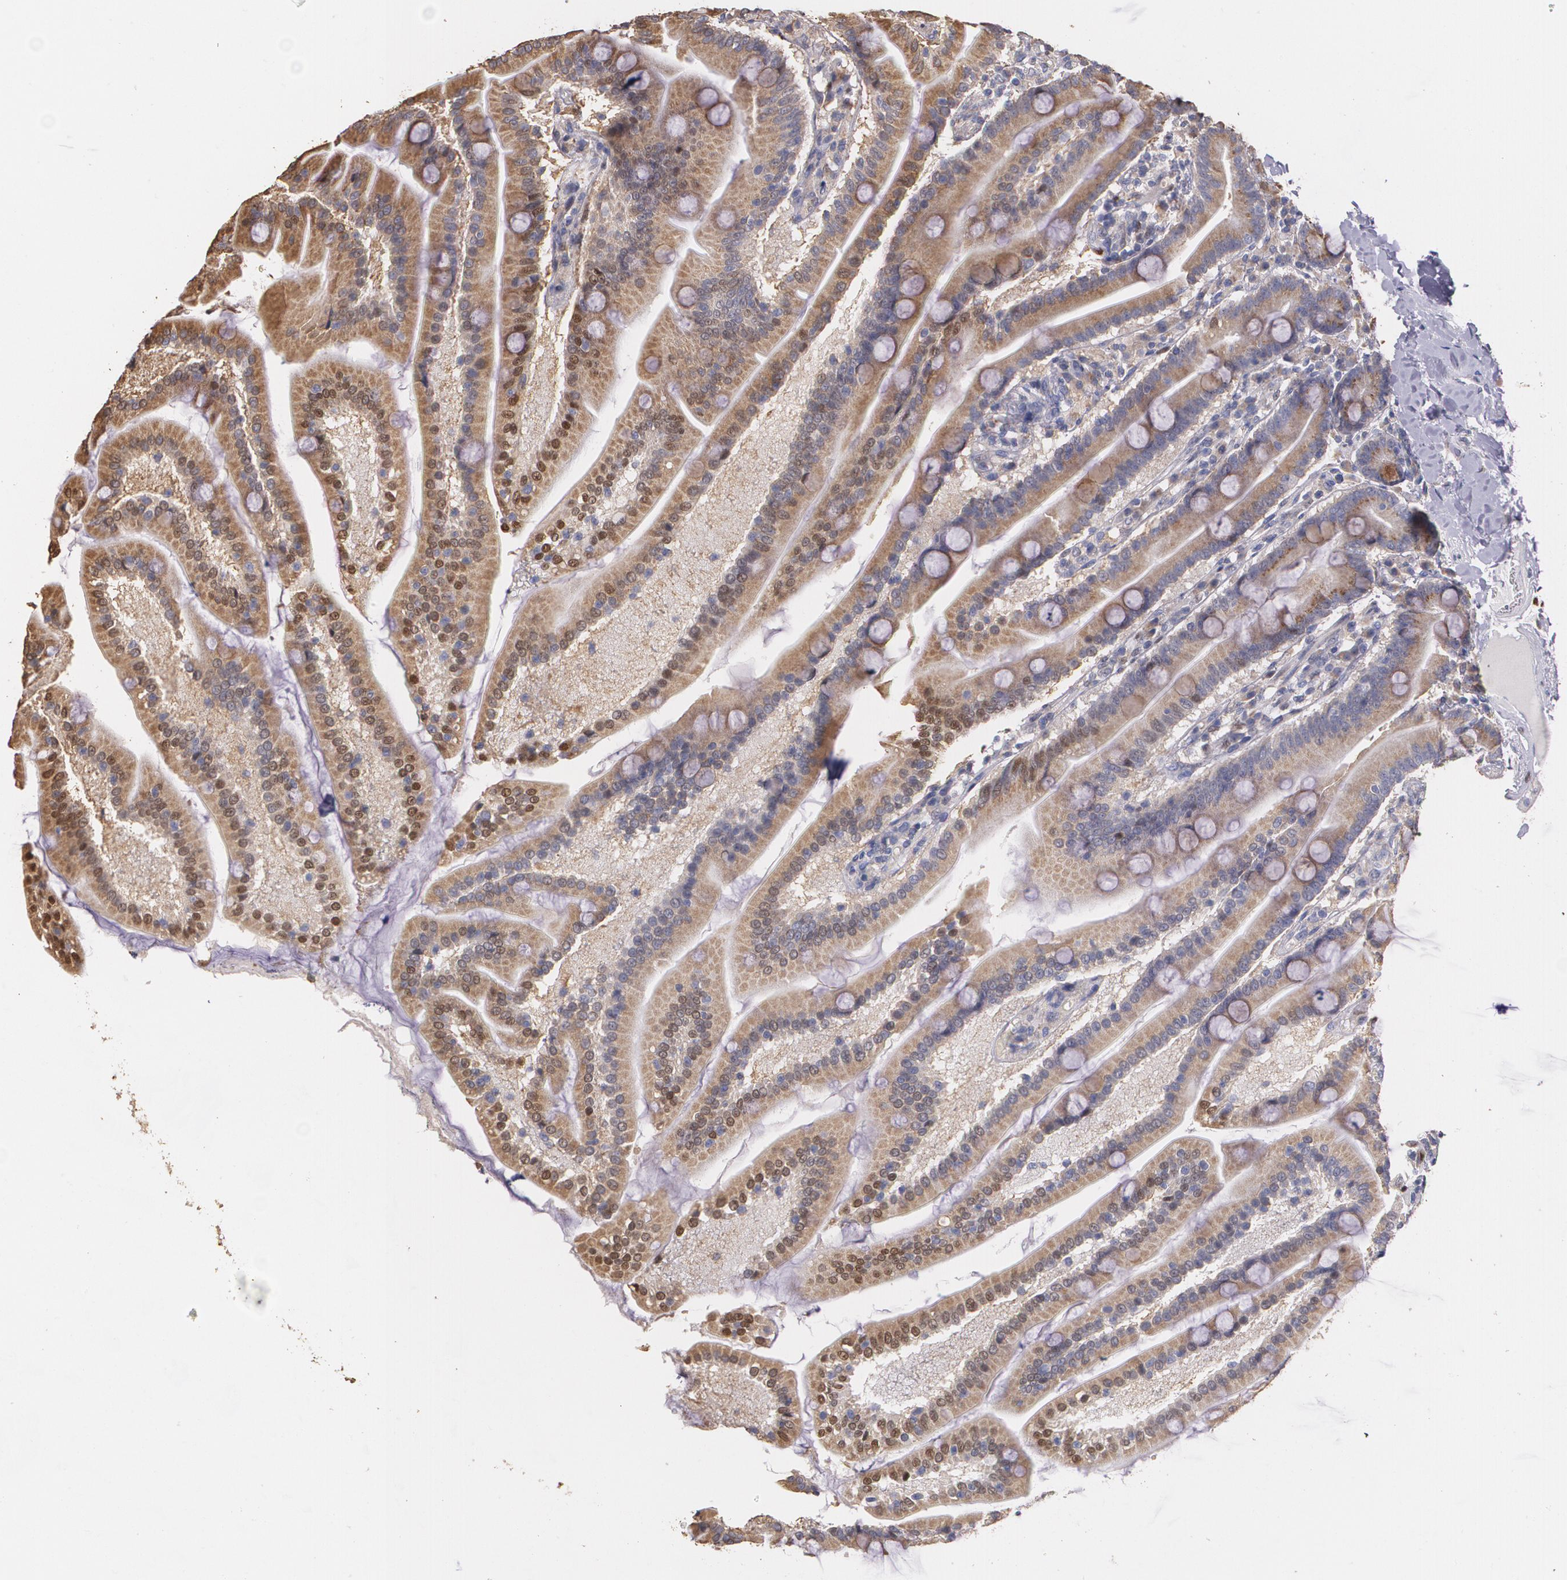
{"staining": {"intensity": "moderate", "quantity": ">75%", "location": "cytoplasmic/membranous,nuclear"}, "tissue": "duodenum", "cell_type": "Glandular cells", "image_type": "normal", "snomed": [{"axis": "morphology", "description": "Normal tissue, NOS"}, {"axis": "topography", "description": "Duodenum"}], "caption": "An immunohistochemistry (IHC) histopathology image of unremarkable tissue is shown. Protein staining in brown highlights moderate cytoplasmic/membranous,nuclear positivity in duodenum within glandular cells.", "gene": "ATF3", "patient": {"sex": "female", "age": 64}}